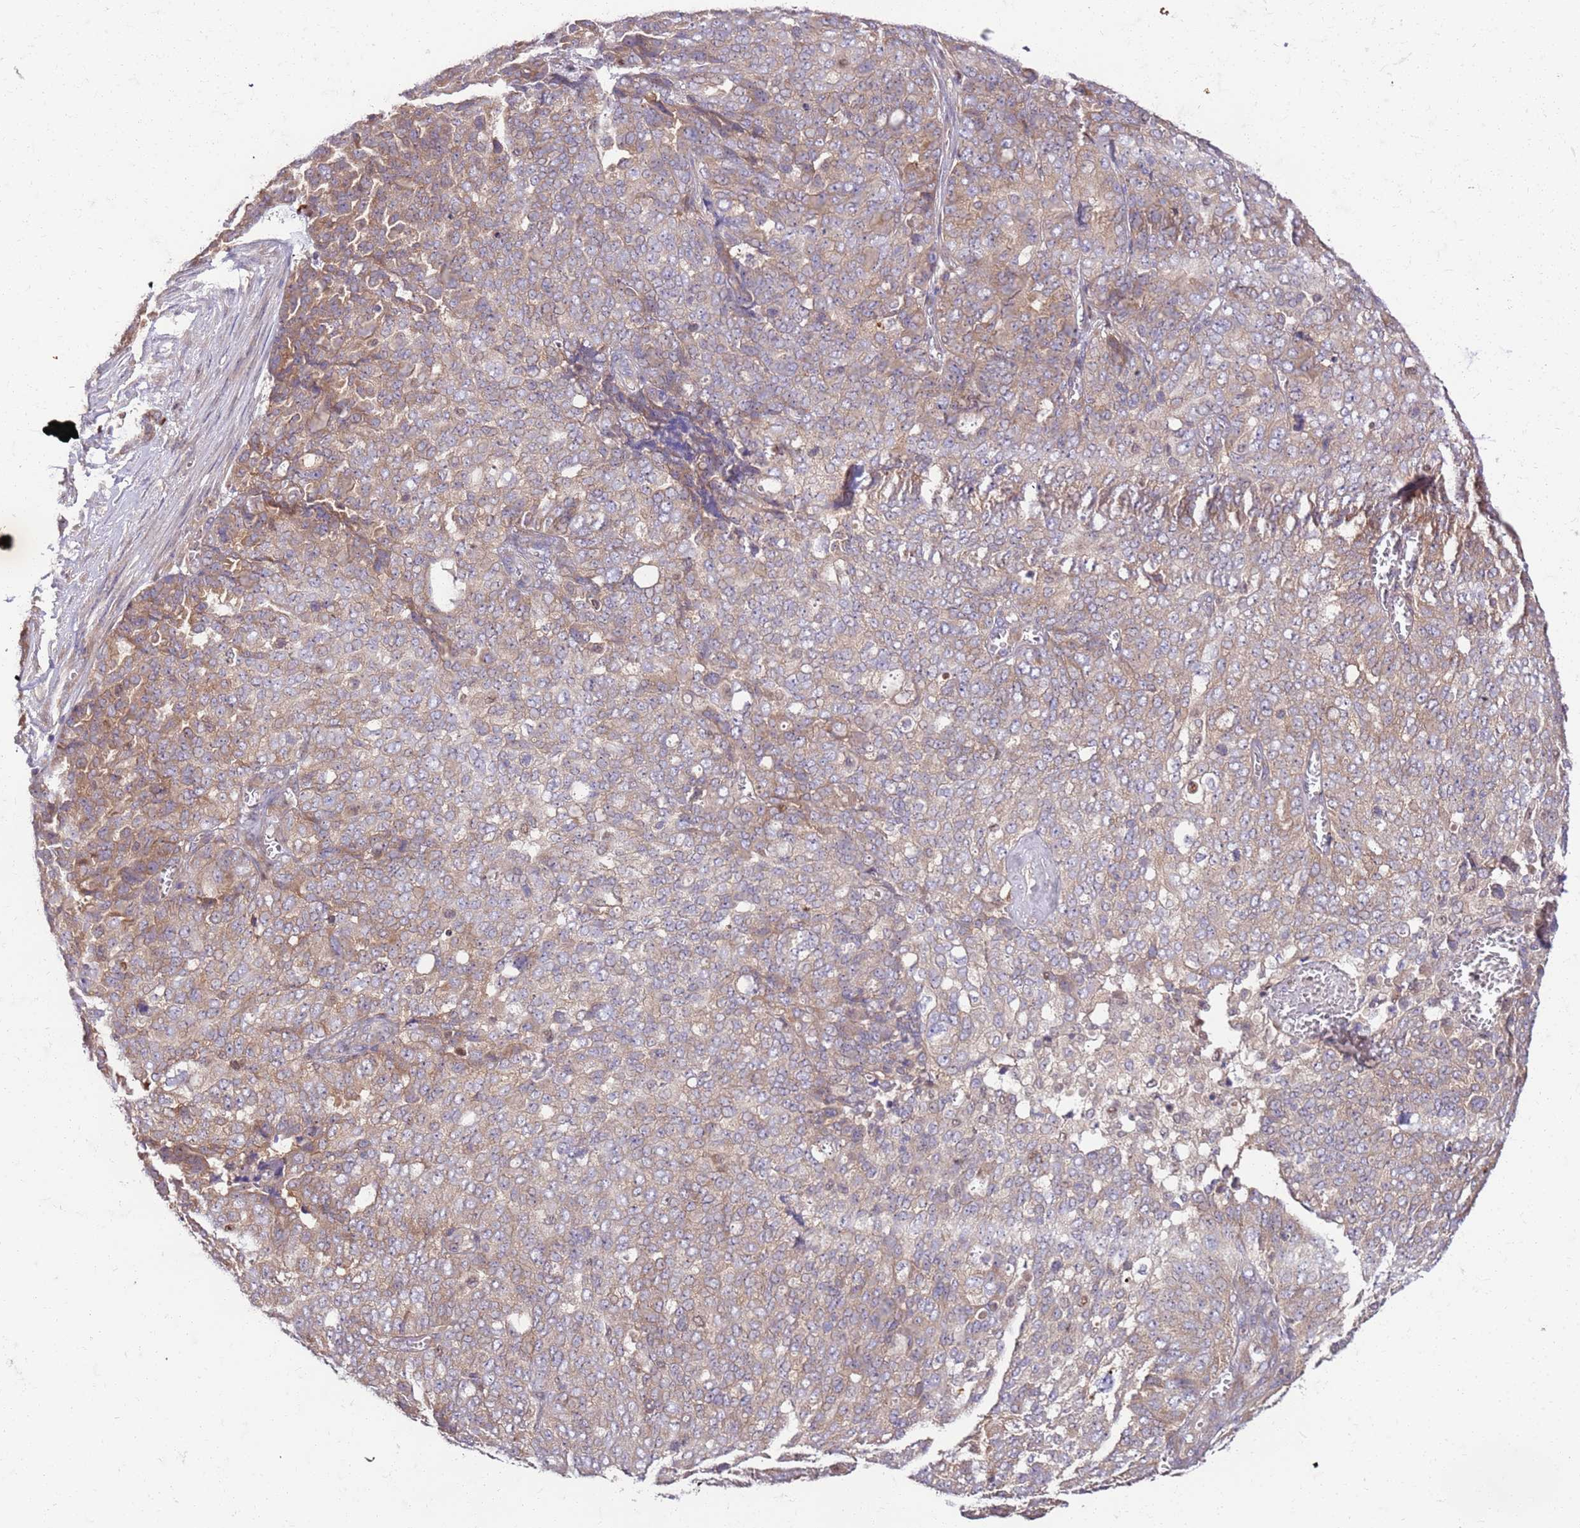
{"staining": {"intensity": "weak", "quantity": ">75%", "location": "cytoplasmic/membranous"}, "tissue": "ovarian cancer", "cell_type": "Tumor cells", "image_type": "cancer", "snomed": [{"axis": "morphology", "description": "Cystadenocarcinoma, serous, NOS"}, {"axis": "topography", "description": "Soft tissue"}, {"axis": "topography", "description": "Ovary"}], "caption": "Weak cytoplasmic/membranous expression for a protein is appreciated in approximately >75% of tumor cells of ovarian serous cystadenocarcinoma using immunohistochemistry.", "gene": "OSBP", "patient": {"sex": "female", "age": 57}}